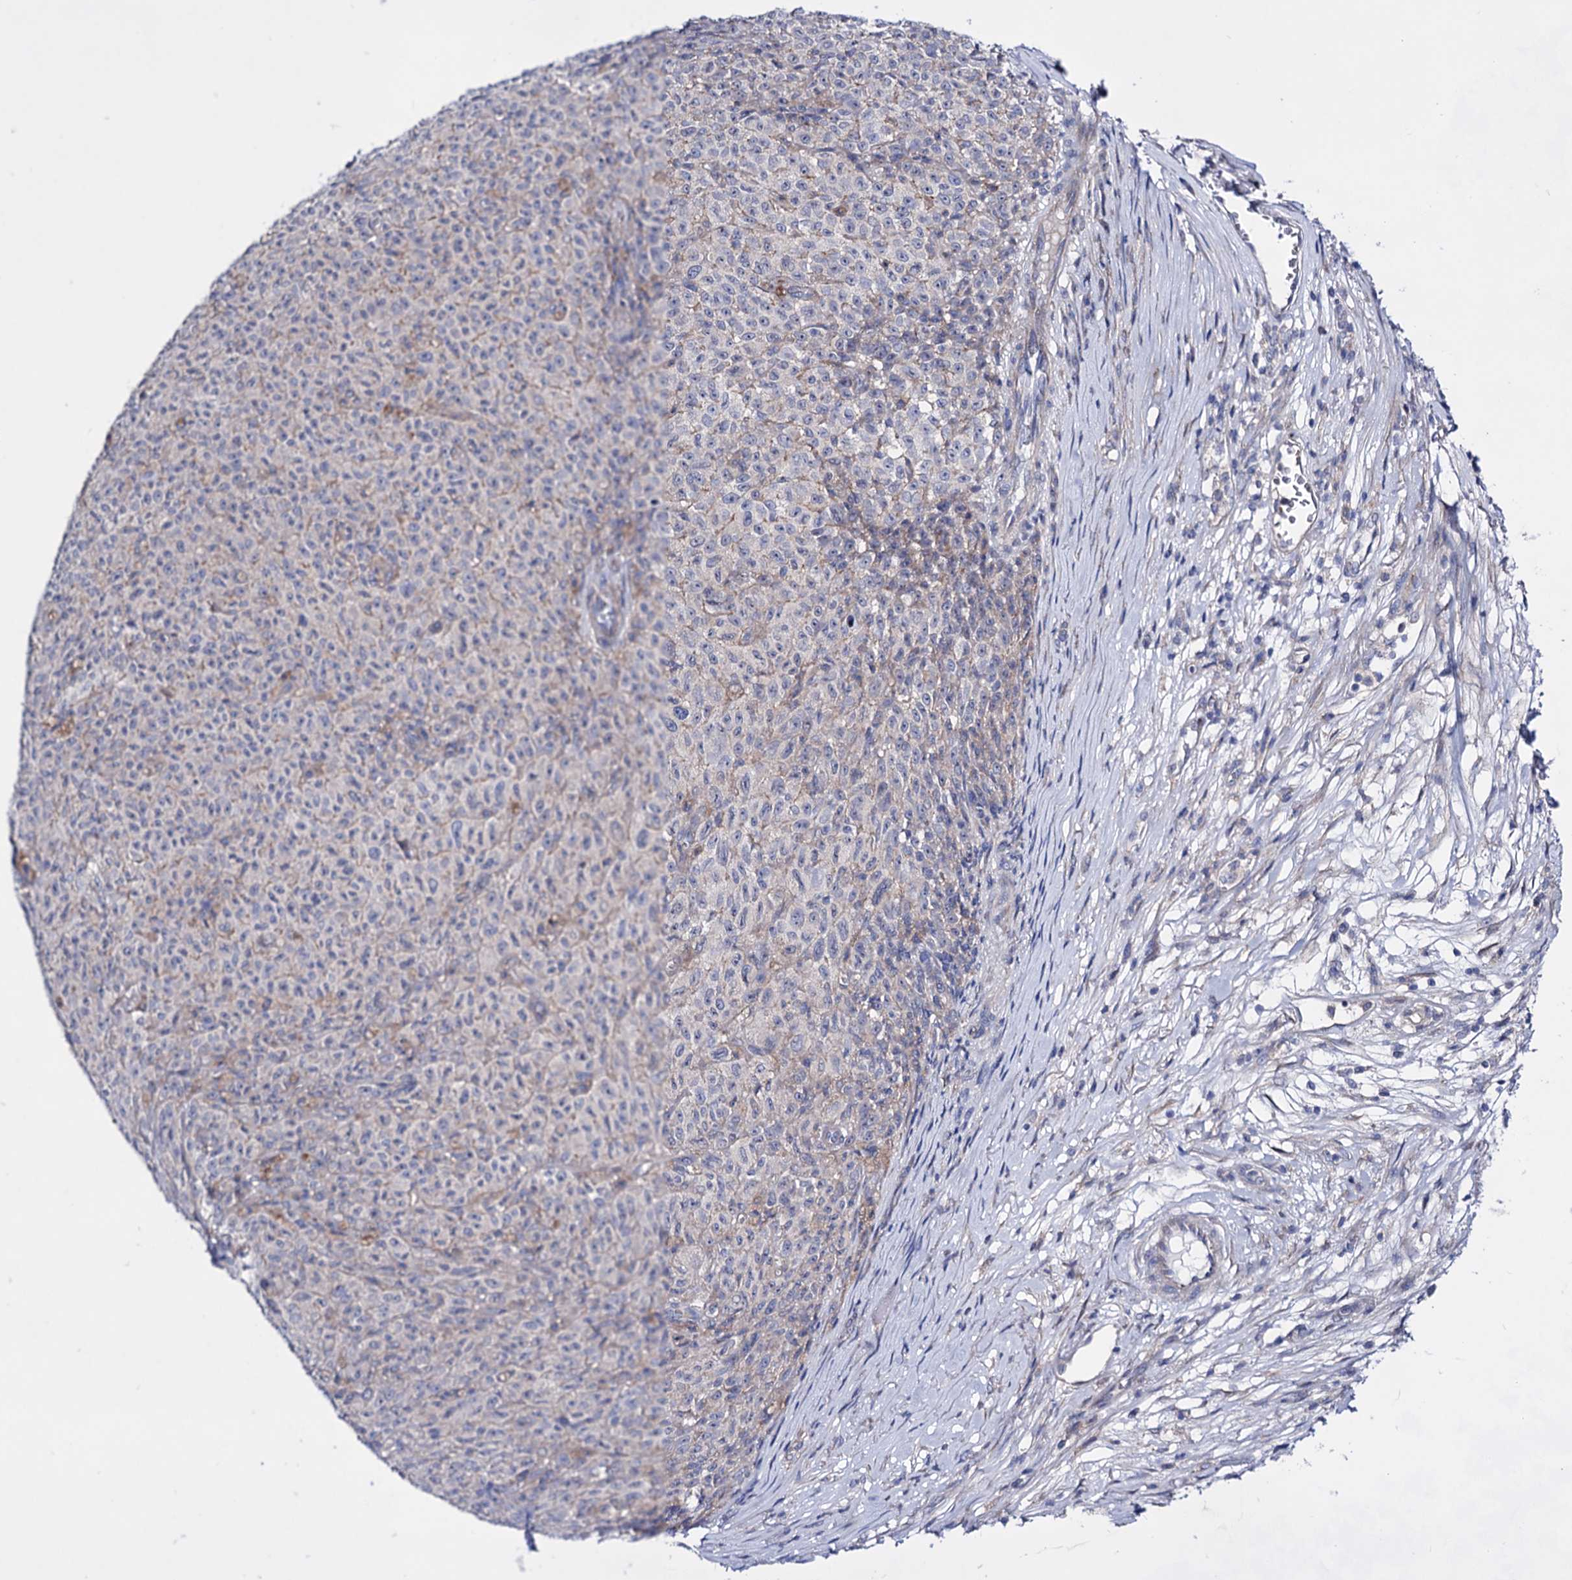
{"staining": {"intensity": "negative", "quantity": "none", "location": "none"}, "tissue": "melanoma", "cell_type": "Tumor cells", "image_type": "cancer", "snomed": [{"axis": "morphology", "description": "Malignant melanoma, NOS"}, {"axis": "topography", "description": "Skin"}], "caption": "Malignant melanoma was stained to show a protein in brown. There is no significant positivity in tumor cells.", "gene": "PLIN1", "patient": {"sex": "female", "age": 82}}